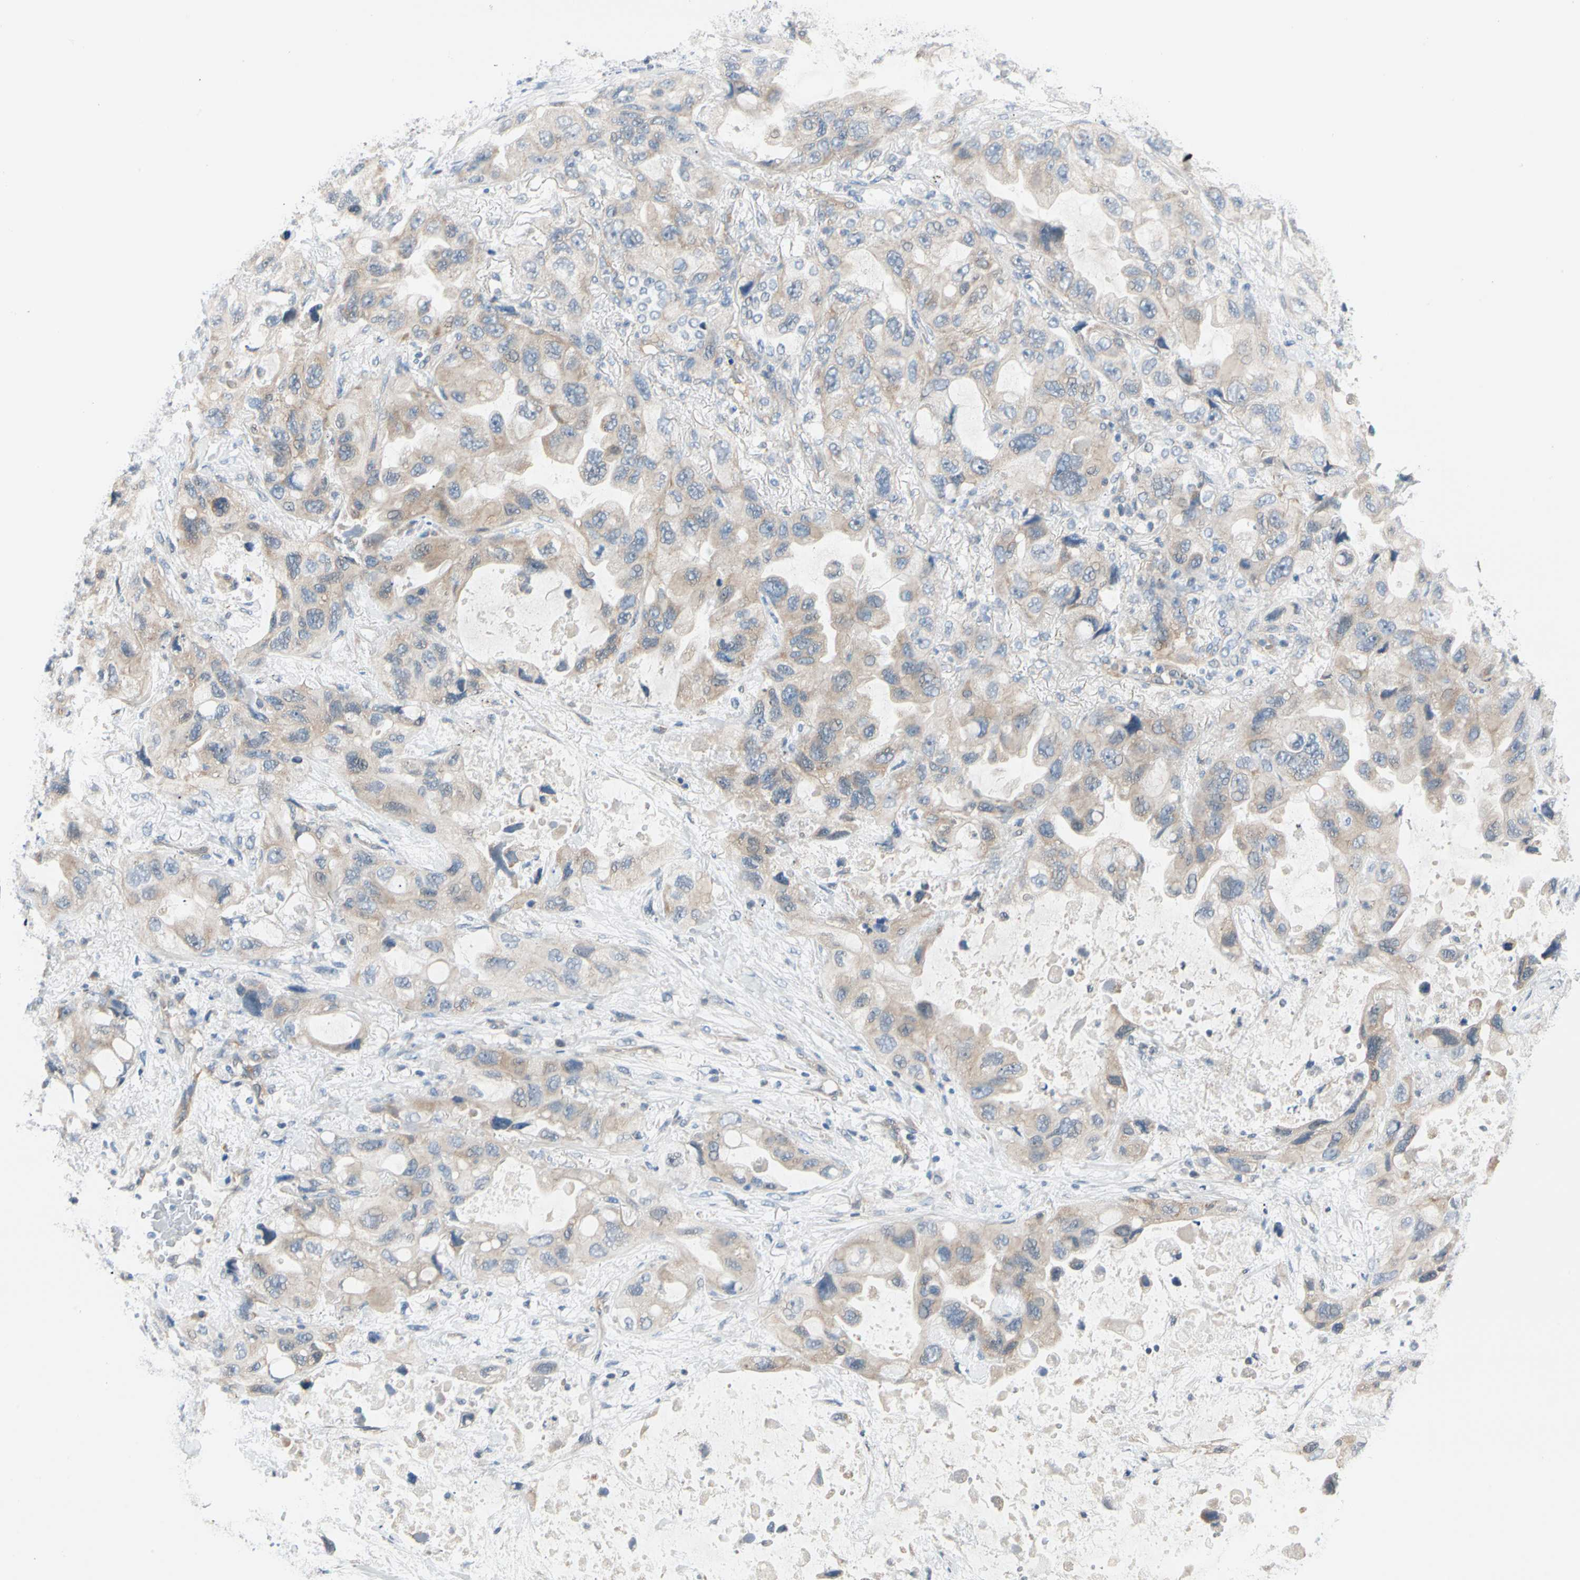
{"staining": {"intensity": "weak", "quantity": "25%-75%", "location": "cytoplasmic/membranous"}, "tissue": "lung cancer", "cell_type": "Tumor cells", "image_type": "cancer", "snomed": [{"axis": "morphology", "description": "Squamous cell carcinoma, NOS"}, {"axis": "topography", "description": "Lung"}], "caption": "Human lung cancer stained with a brown dye exhibits weak cytoplasmic/membranous positive staining in about 25%-75% of tumor cells.", "gene": "GPR153", "patient": {"sex": "female", "age": 73}}